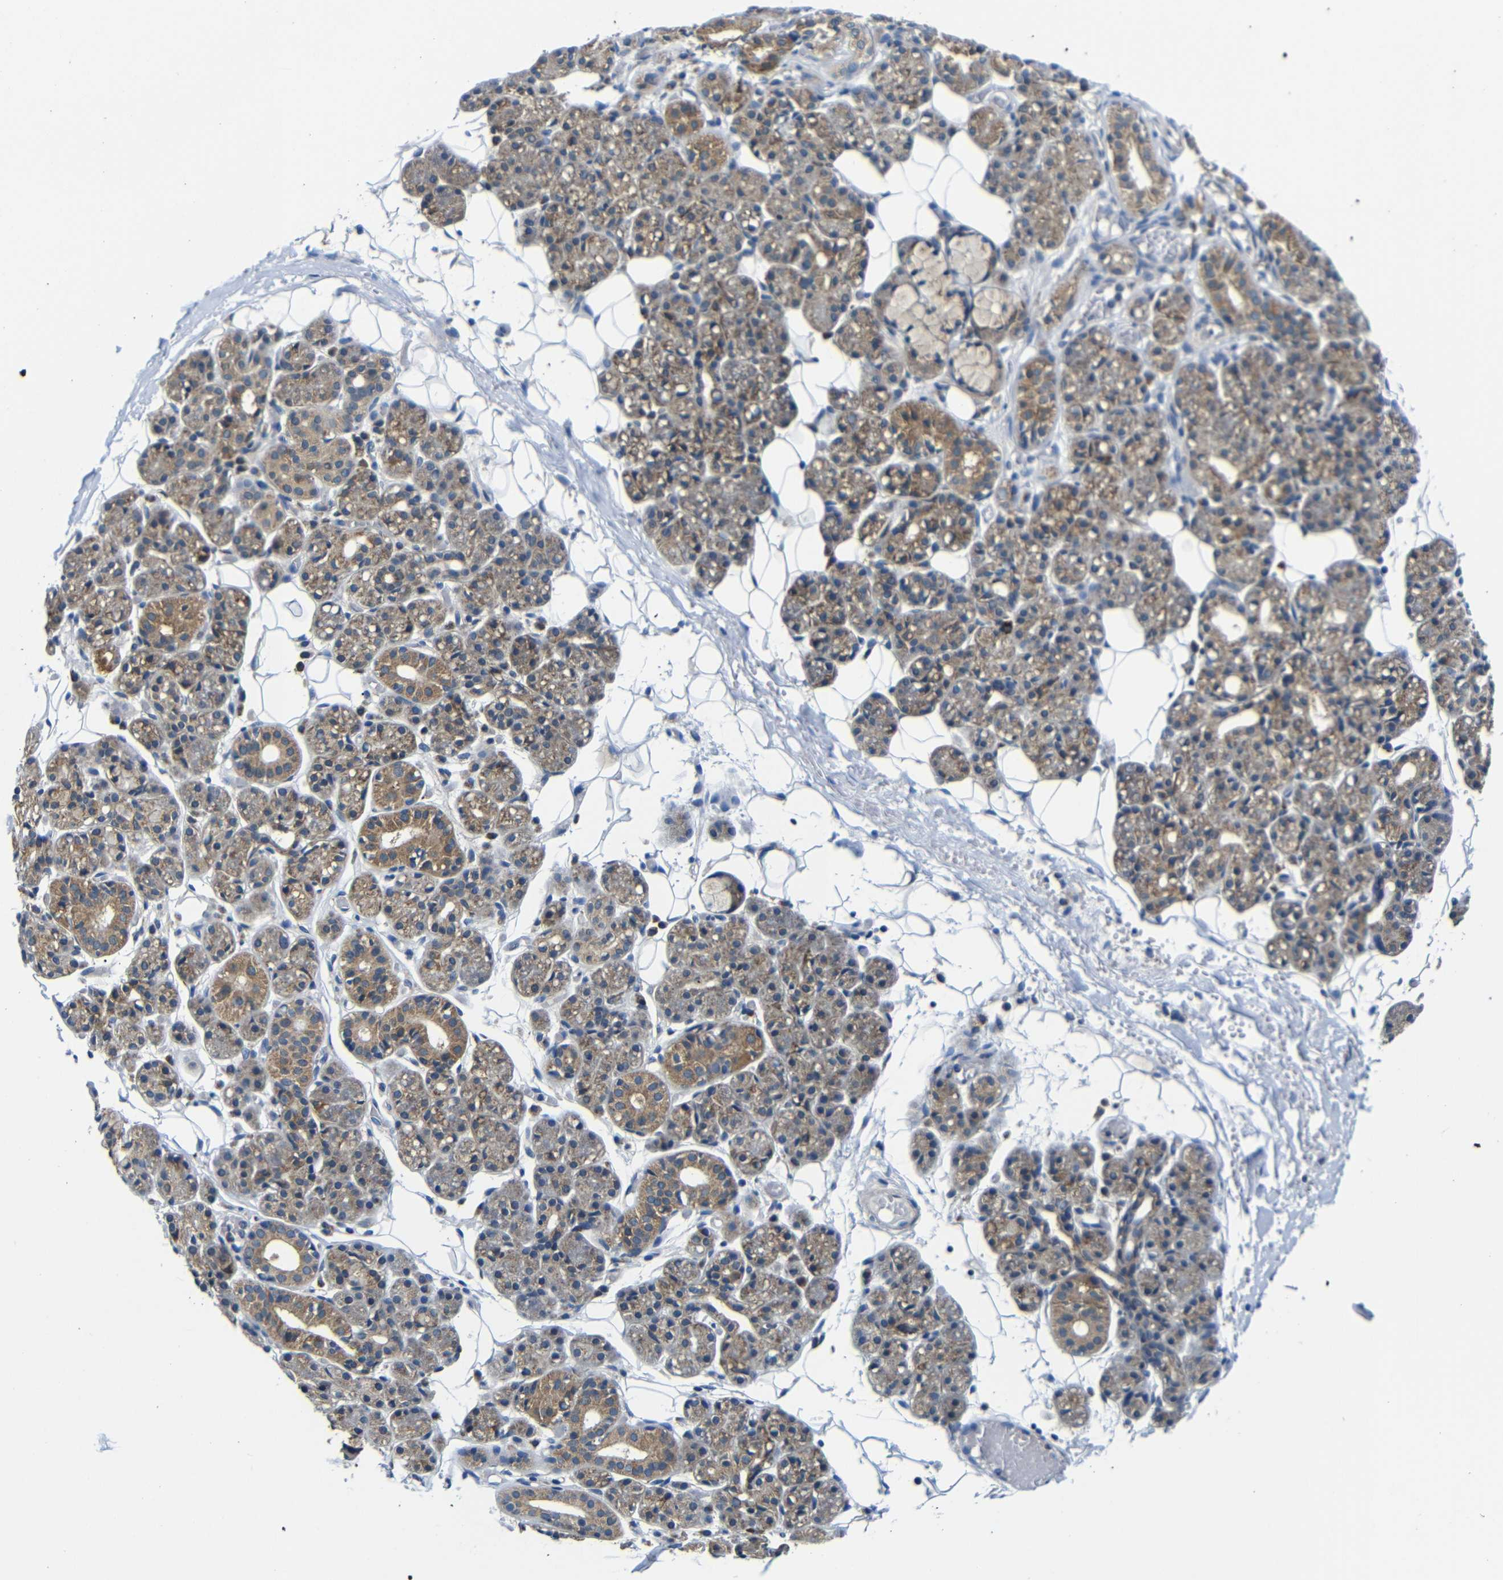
{"staining": {"intensity": "moderate", "quantity": ">75%", "location": "cytoplasmic/membranous"}, "tissue": "salivary gland", "cell_type": "Glandular cells", "image_type": "normal", "snomed": [{"axis": "morphology", "description": "Normal tissue, NOS"}, {"axis": "topography", "description": "Salivary gland"}], "caption": "Moderate cytoplasmic/membranous expression for a protein is appreciated in approximately >75% of glandular cells of unremarkable salivary gland using immunohistochemistry (IHC).", "gene": "FKBP14", "patient": {"sex": "male", "age": 63}}